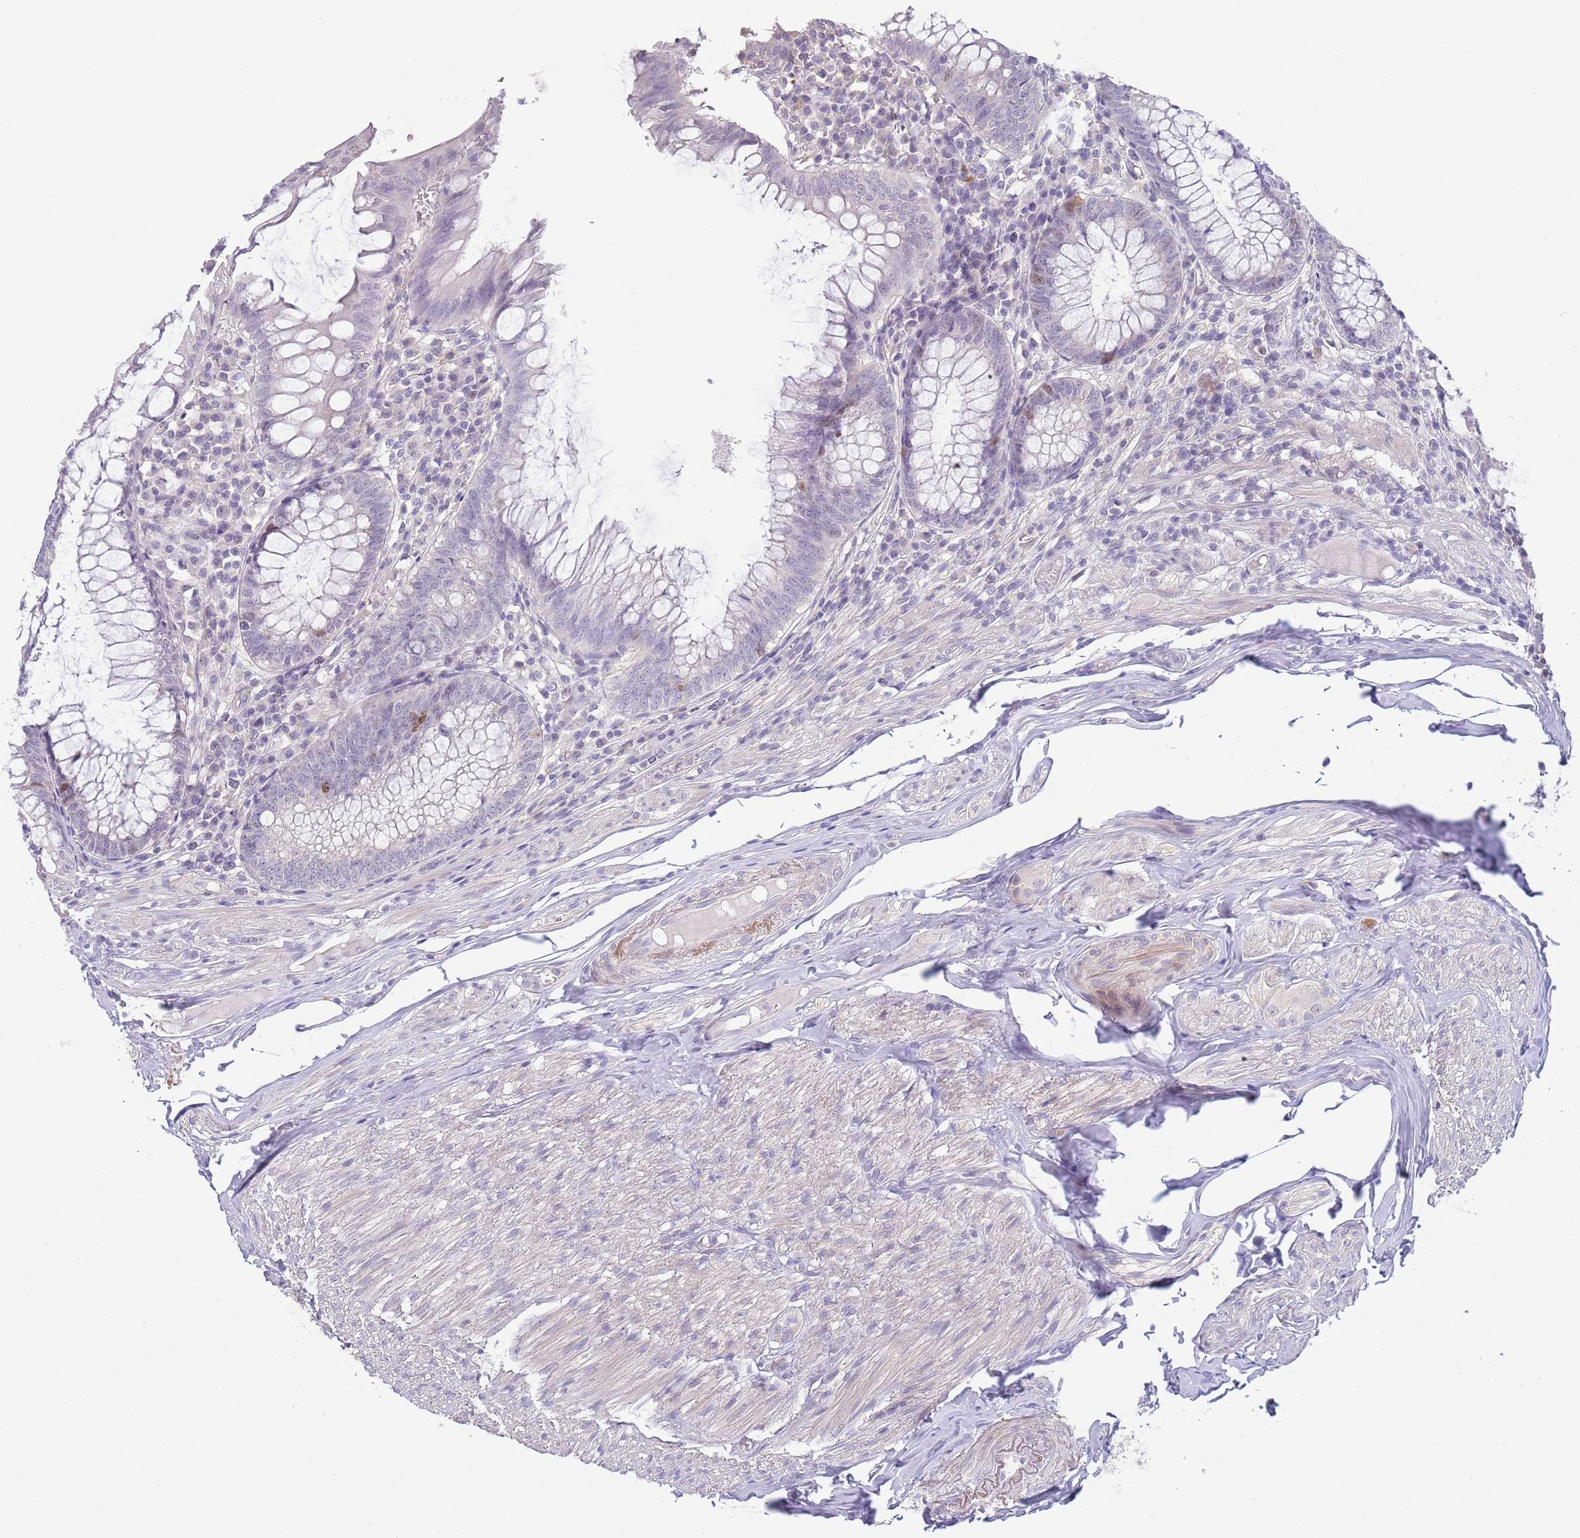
{"staining": {"intensity": "moderate", "quantity": "<25%", "location": "nuclear"}, "tissue": "appendix", "cell_type": "Glandular cells", "image_type": "normal", "snomed": [{"axis": "morphology", "description": "Normal tissue, NOS"}, {"axis": "topography", "description": "Appendix"}], "caption": "A photomicrograph of appendix stained for a protein shows moderate nuclear brown staining in glandular cells. Using DAB (brown) and hematoxylin (blue) stains, captured at high magnification using brightfield microscopy.", "gene": "PIMREG", "patient": {"sex": "male", "age": 83}}